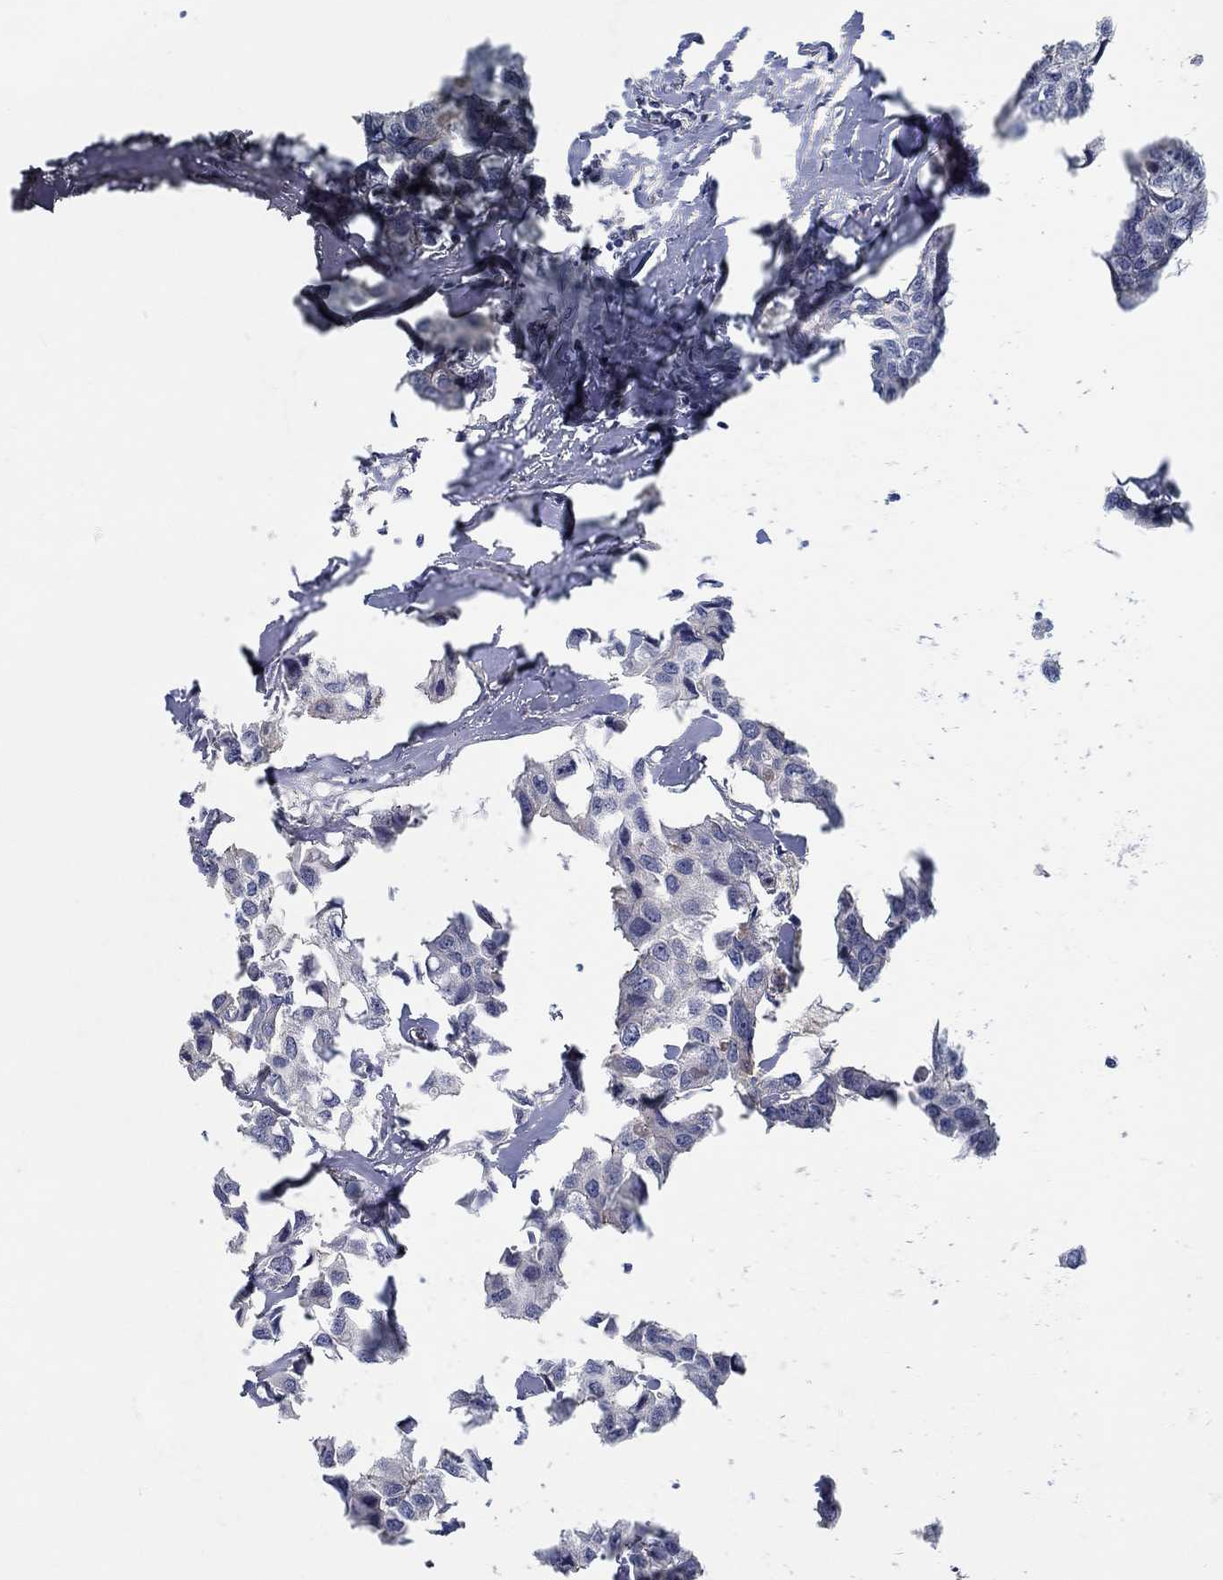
{"staining": {"intensity": "negative", "quantity": "none", "location": "none"}, "tissue": "breast cancer", "cell_type": "Tumor cells", "image_type": "cancer", "snomed": [{"axis": "morphology", "description": "Duct carcinoma"}, {"axis": "topography", "description": "Breast"}], "caption": "Tumor cells are negative for brown protein staining in breast infiltrating ductal carcinoma.", "gene": "MYBPC1", "patient": {"sex": "female", "age": 80}}